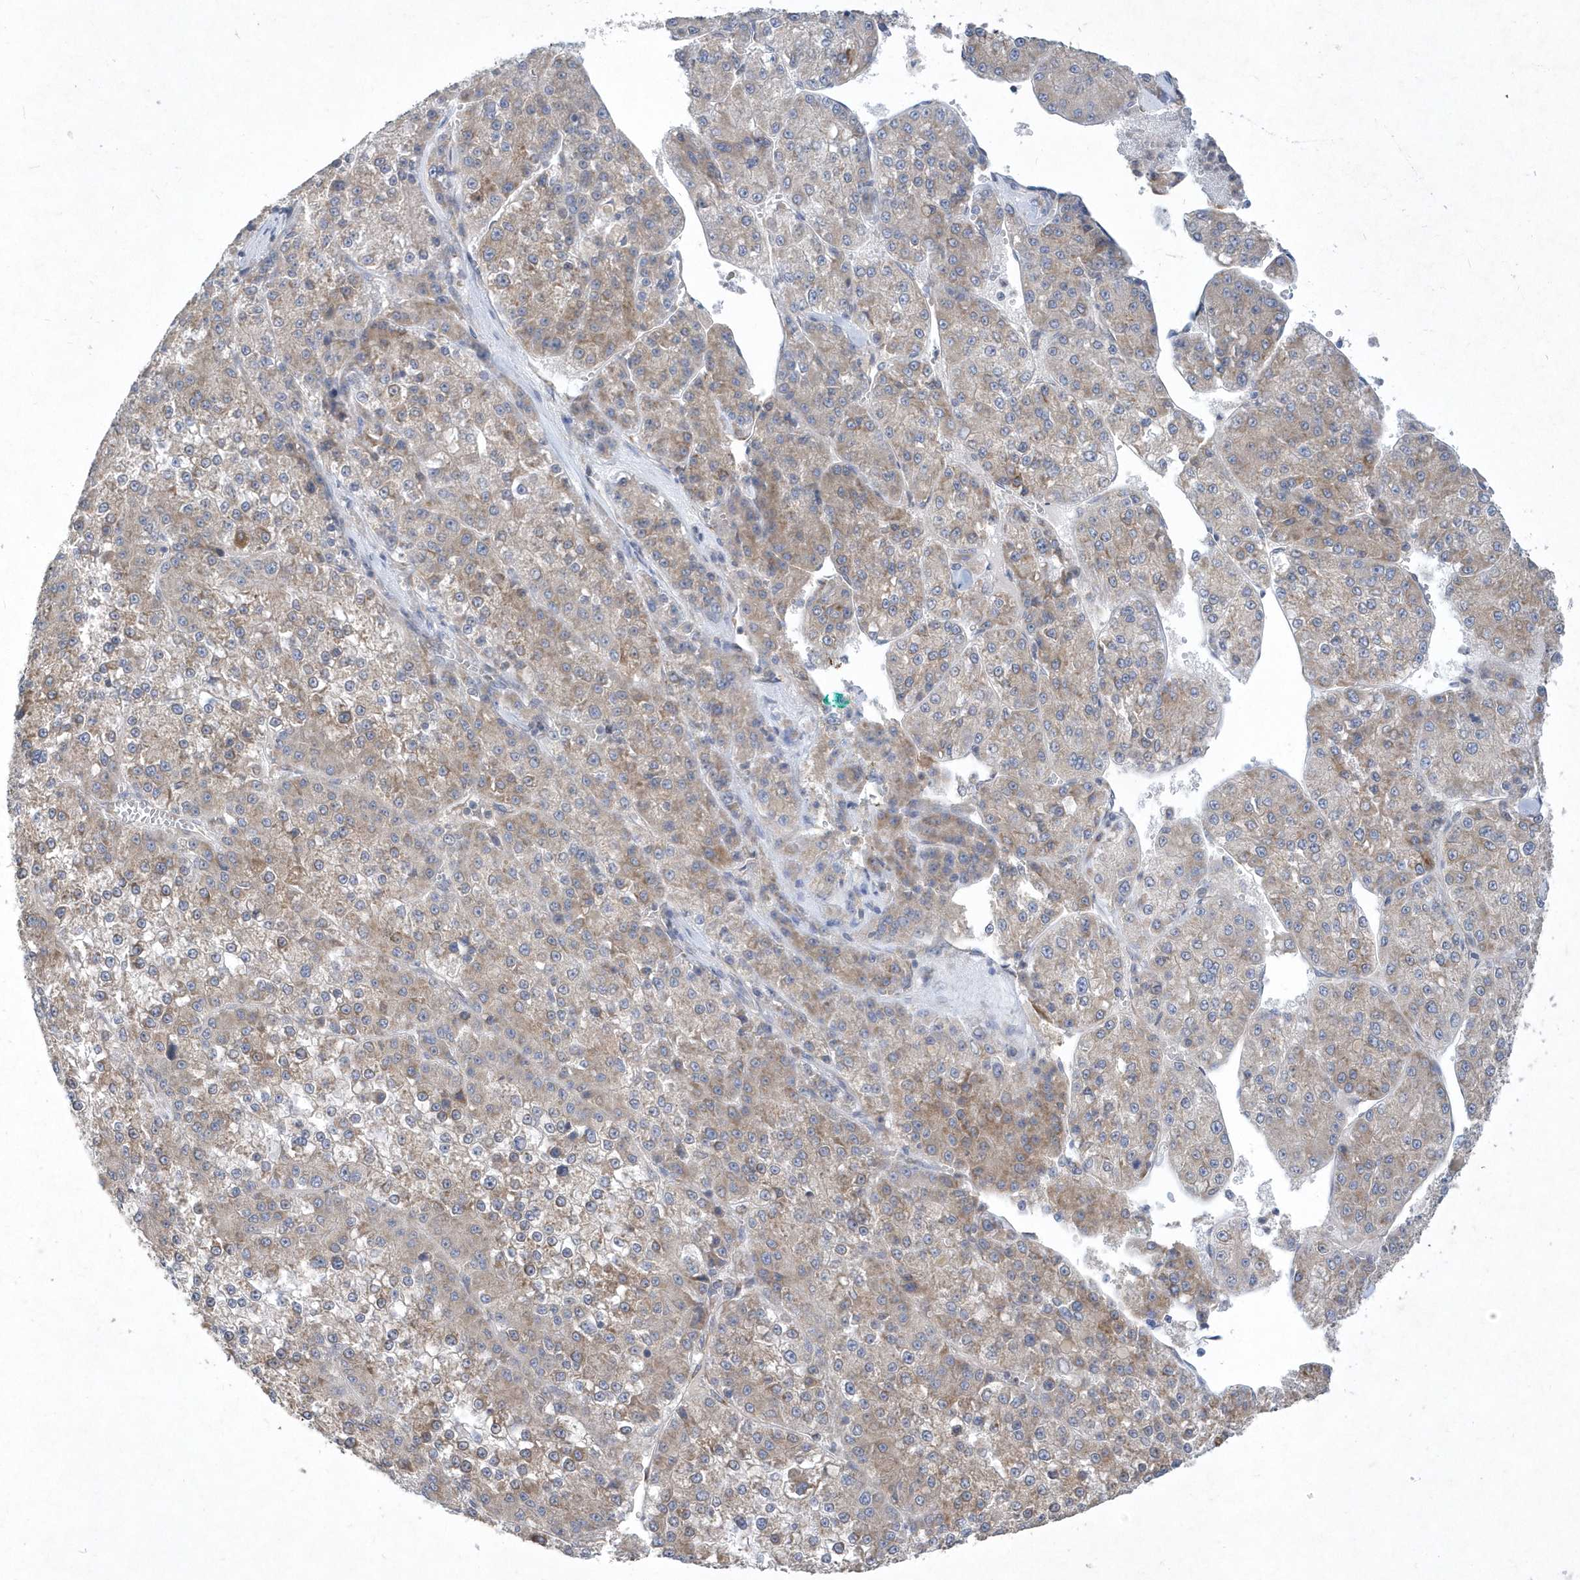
{"staining": {"intensity": "weak", "quantity": ">75%", "location": "cytoplasmic/membranous"}, "tissue": "liver cancer", "cell_type": "Tumor cells", "image_type": "cancer", "snomed": [{"axis": "morphology", "description": "Carcinoma, Hepatocellular, NOS"}, {"axis": "topography", "description": "Liver"}], "caption": "Liver hepatocellular carcinoma stained with immunohistochemistry exhibits weak cytoplasmic/membranous staining in approximately >75% of tumor cells. (DAB = brown stain, brightfield microscopy at high magnification).", "gene": "DGAT1", "patient": {"sex": "female", "age": 73}}